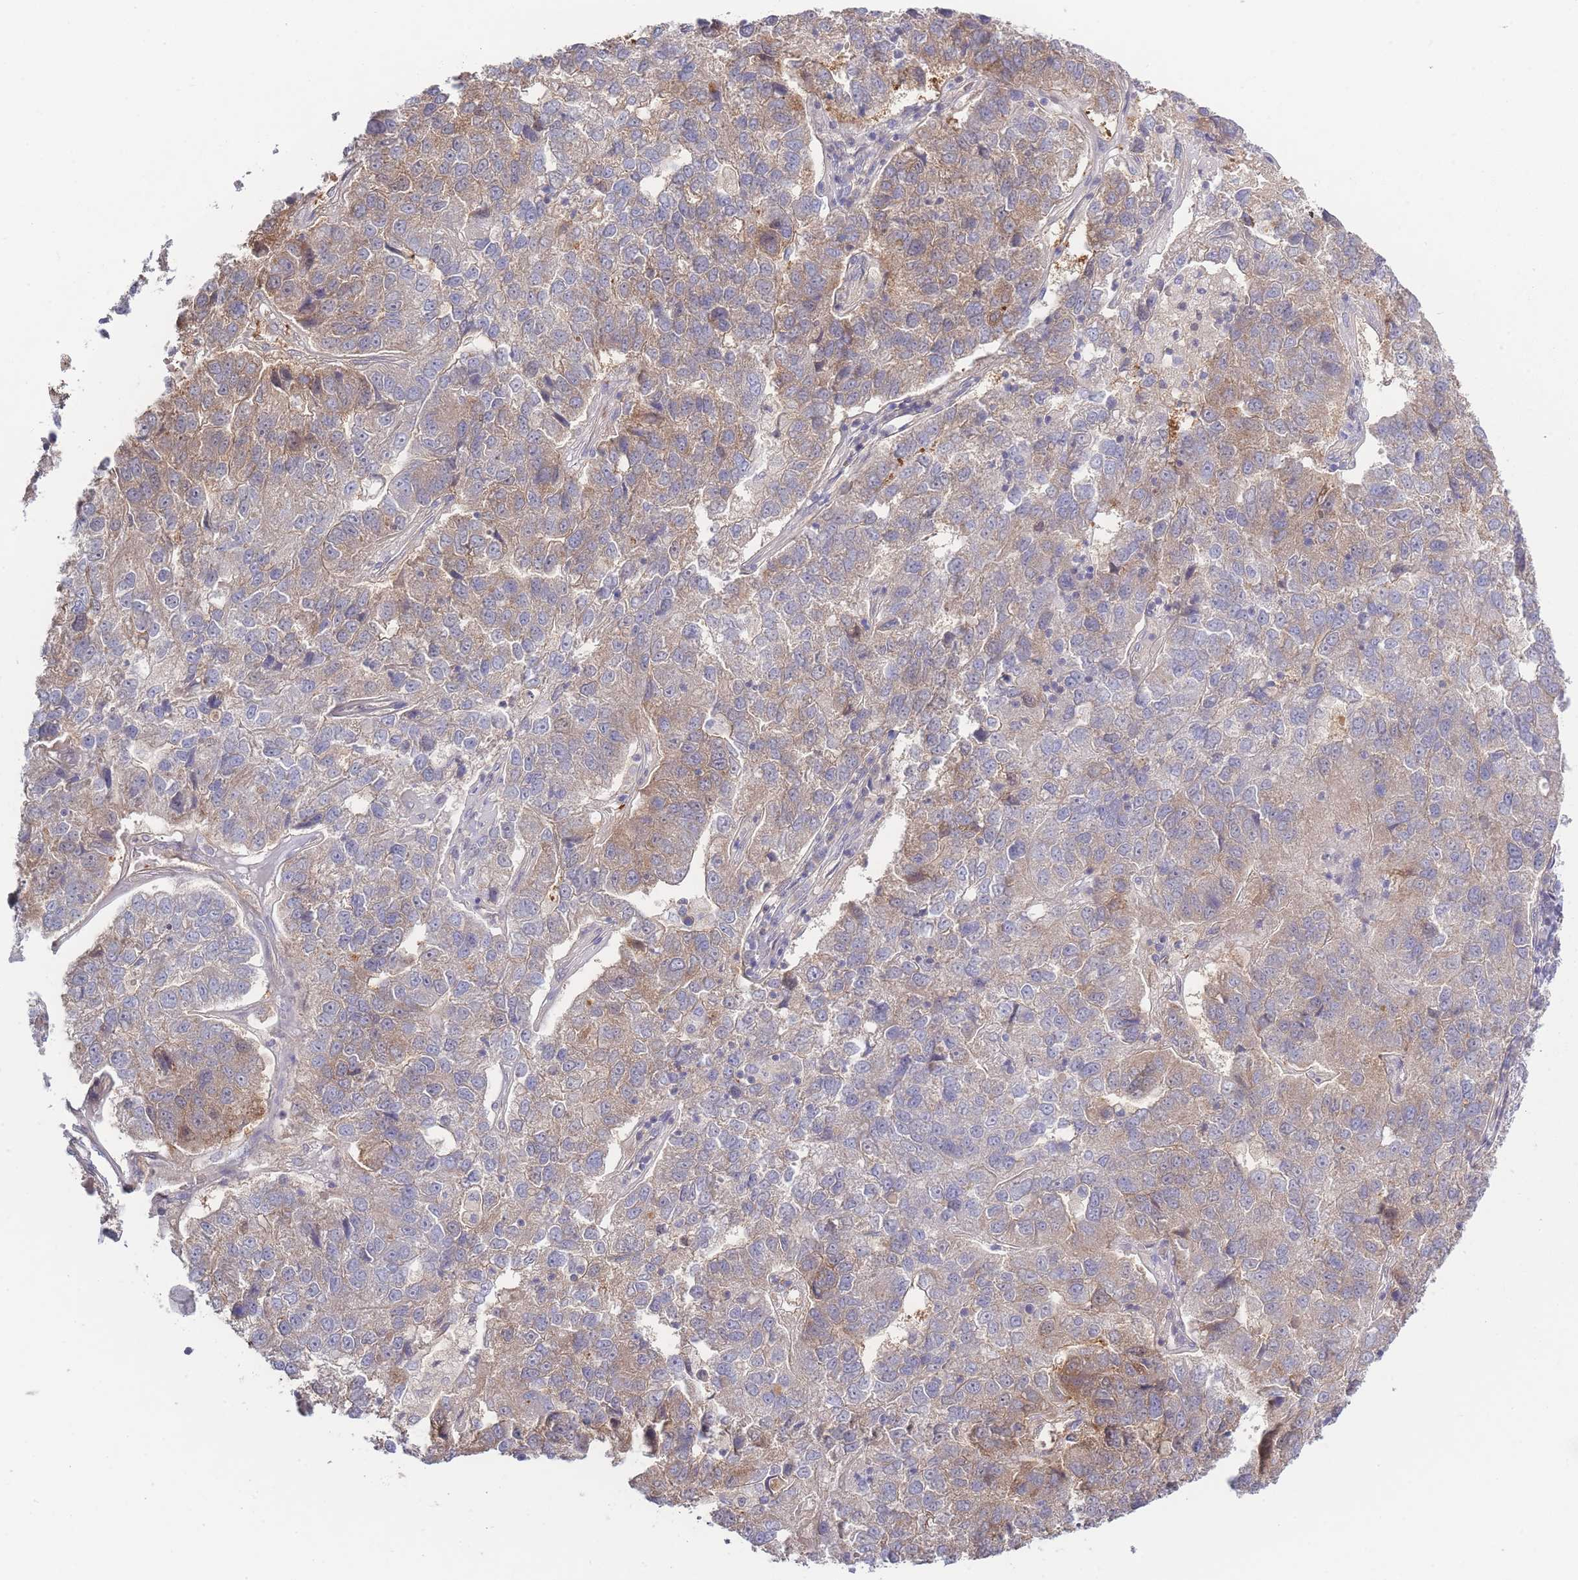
{"staining": {"intensity": "weak", "quantity": "25%-75%", "location": "cytoplasmic/membranous"}, "tissue": "pancreatic cancer", "cell_type": "Tumor cells", "image_type": "cancer", "snomed": [{"axis": "morphology", "description": "Adenocarcinoma, NOS"}, {"axis": "topography", "description": "Pancreas"}], "caption": "DAB immunohistochemical staining of pancreatic cancer (adenocarcinoma) reveals weak cytoplasmic/membranous protein staining in approximately 25%-75% of tumor cells.", "gene": "SPHKAP", "patient": {"sex": "female", "age": 61}}